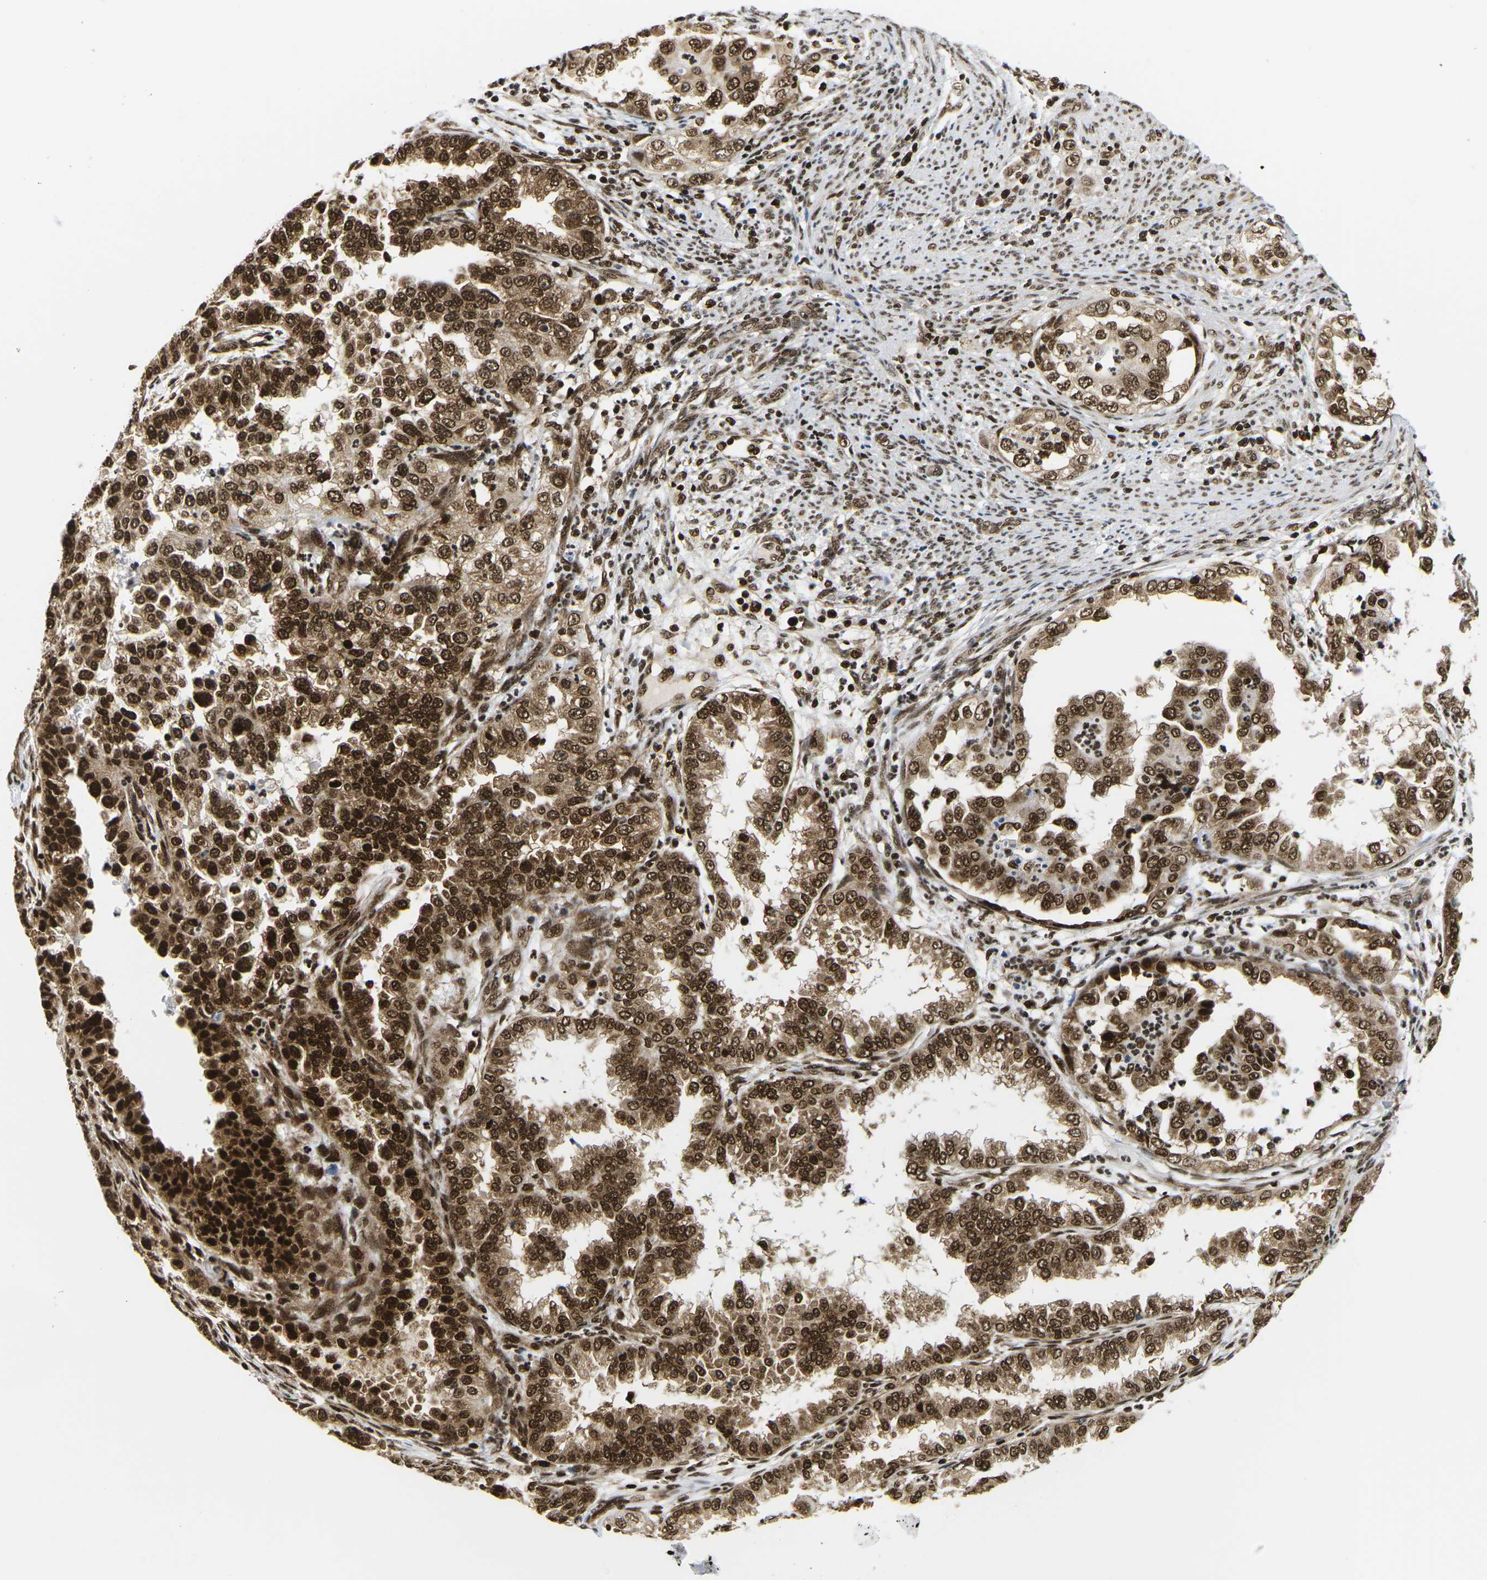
{"staining": {"intensity": "strong", "quantity": ">75%", "location": "cytoplasmic/membranous,nuclear"}, "tissue": "endometrial cancer", "cell_type": "Tumor cells", "image_type": "cancer", "snomed": [{"axis": "morphology", "description": "Adenocarcinoma, NOS"}, {"axis": "topography", "description": "Endometrium"}], "caption": "Protein staining displays strong cytoplasmic/membranous and nuclear staining in about >75% of tumor cells in endometrial cancer.", "gene": "CELF1", "patient": {"sex": "female", "age": 85}}